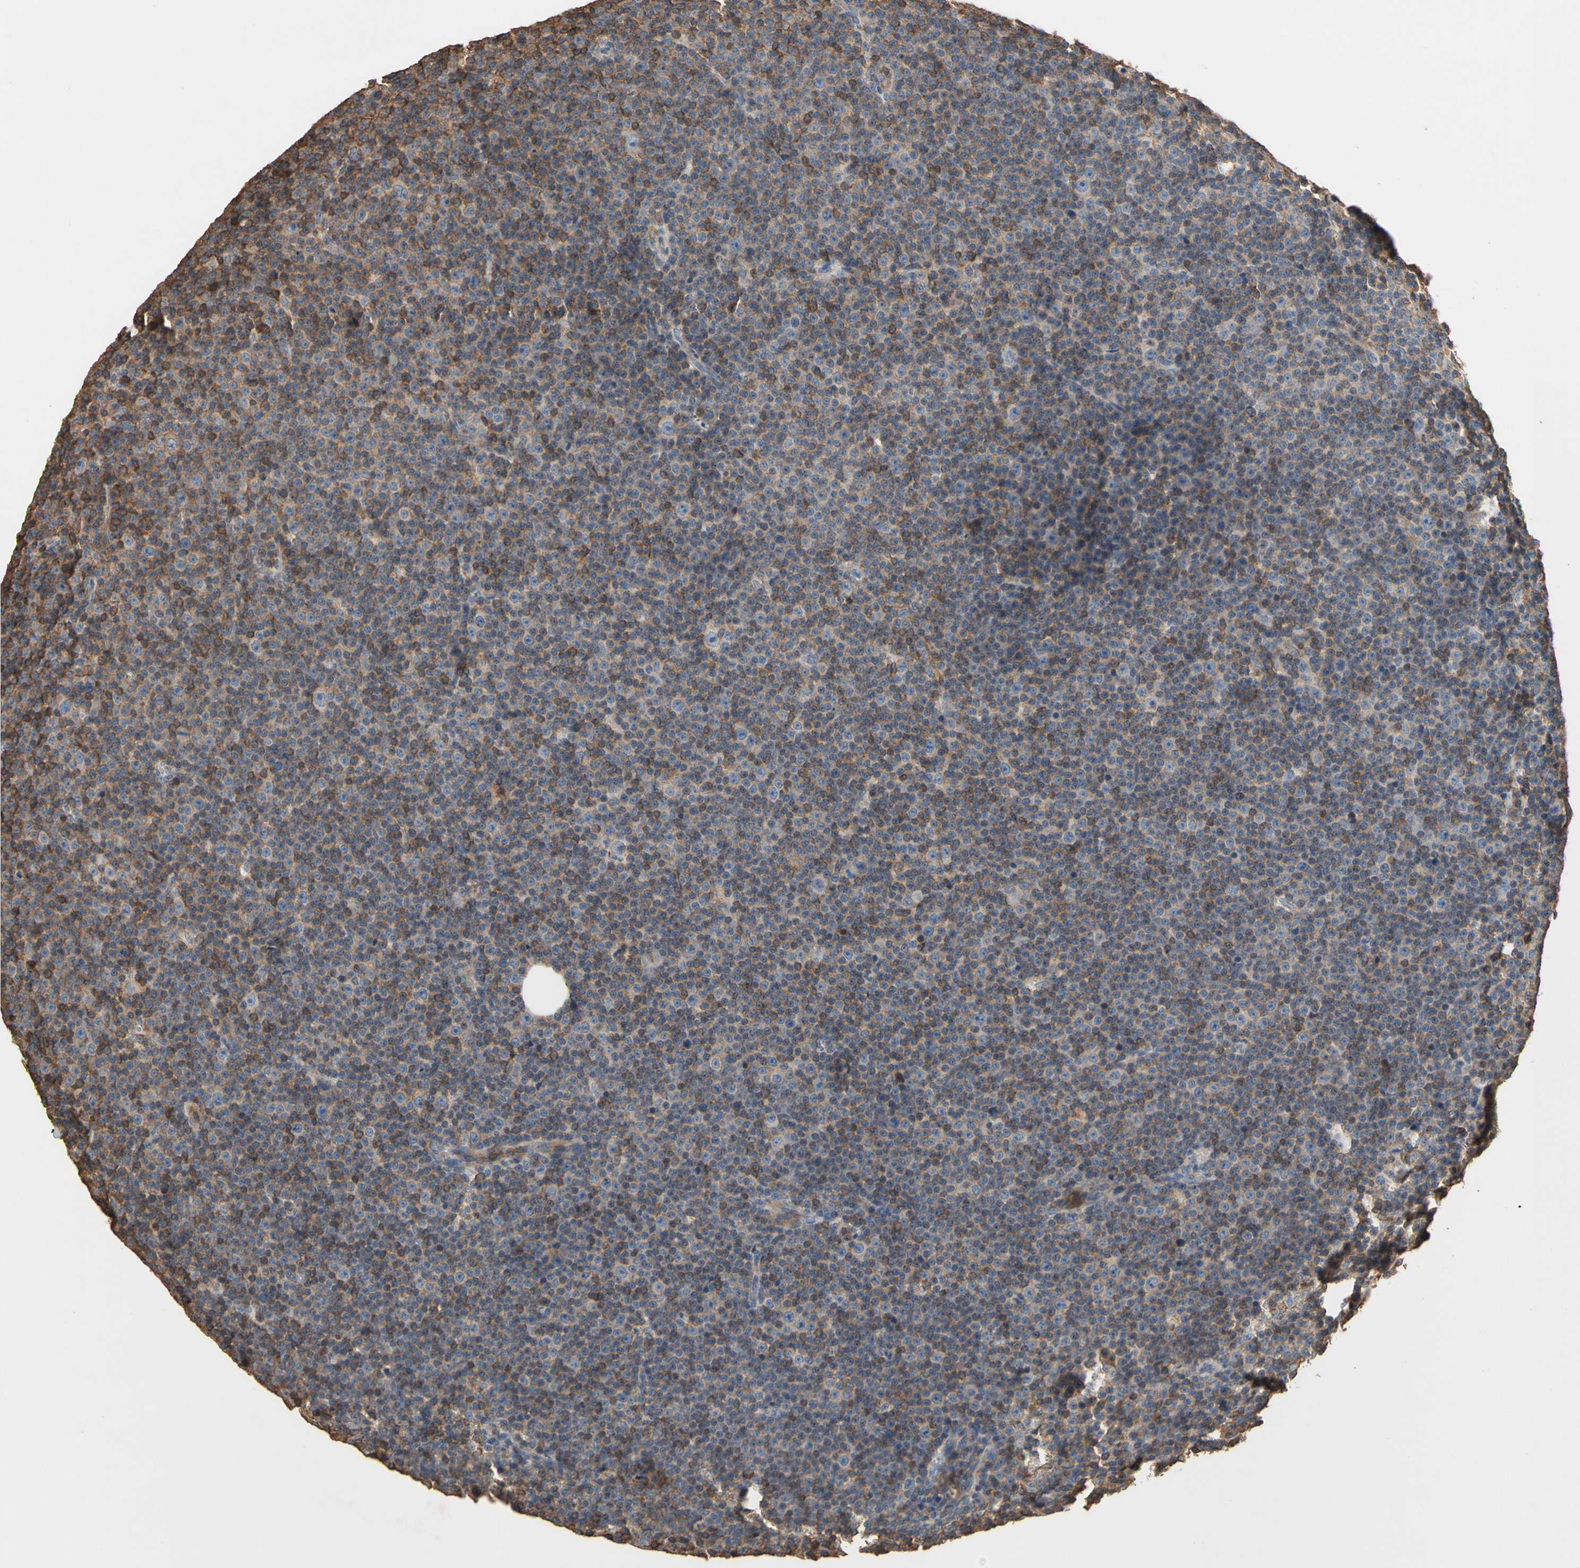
{"staining": {"intensity": "moderate", "quantity": "<25%", "location": "cytoplasmic/membranous"}, "tissue": "lymphoma", "cell_type": "Tumor cells", "image_type": "cancer", "snomed": [{"axis": "morphology", "description": "Malignant lymphoma, non-Hodgkin's type, Low grade"}, {"axis": "topography", "description": "Lymph node"}], "caption": "A brown stain labels moderate cytoplasmic/membranous staining of a protein in human lymphoma tumor cells. (IHC, brightfield microscopy, high magnification).", "gene": "MAP3K10", "patient": {"sex": "female", "age": 67}}